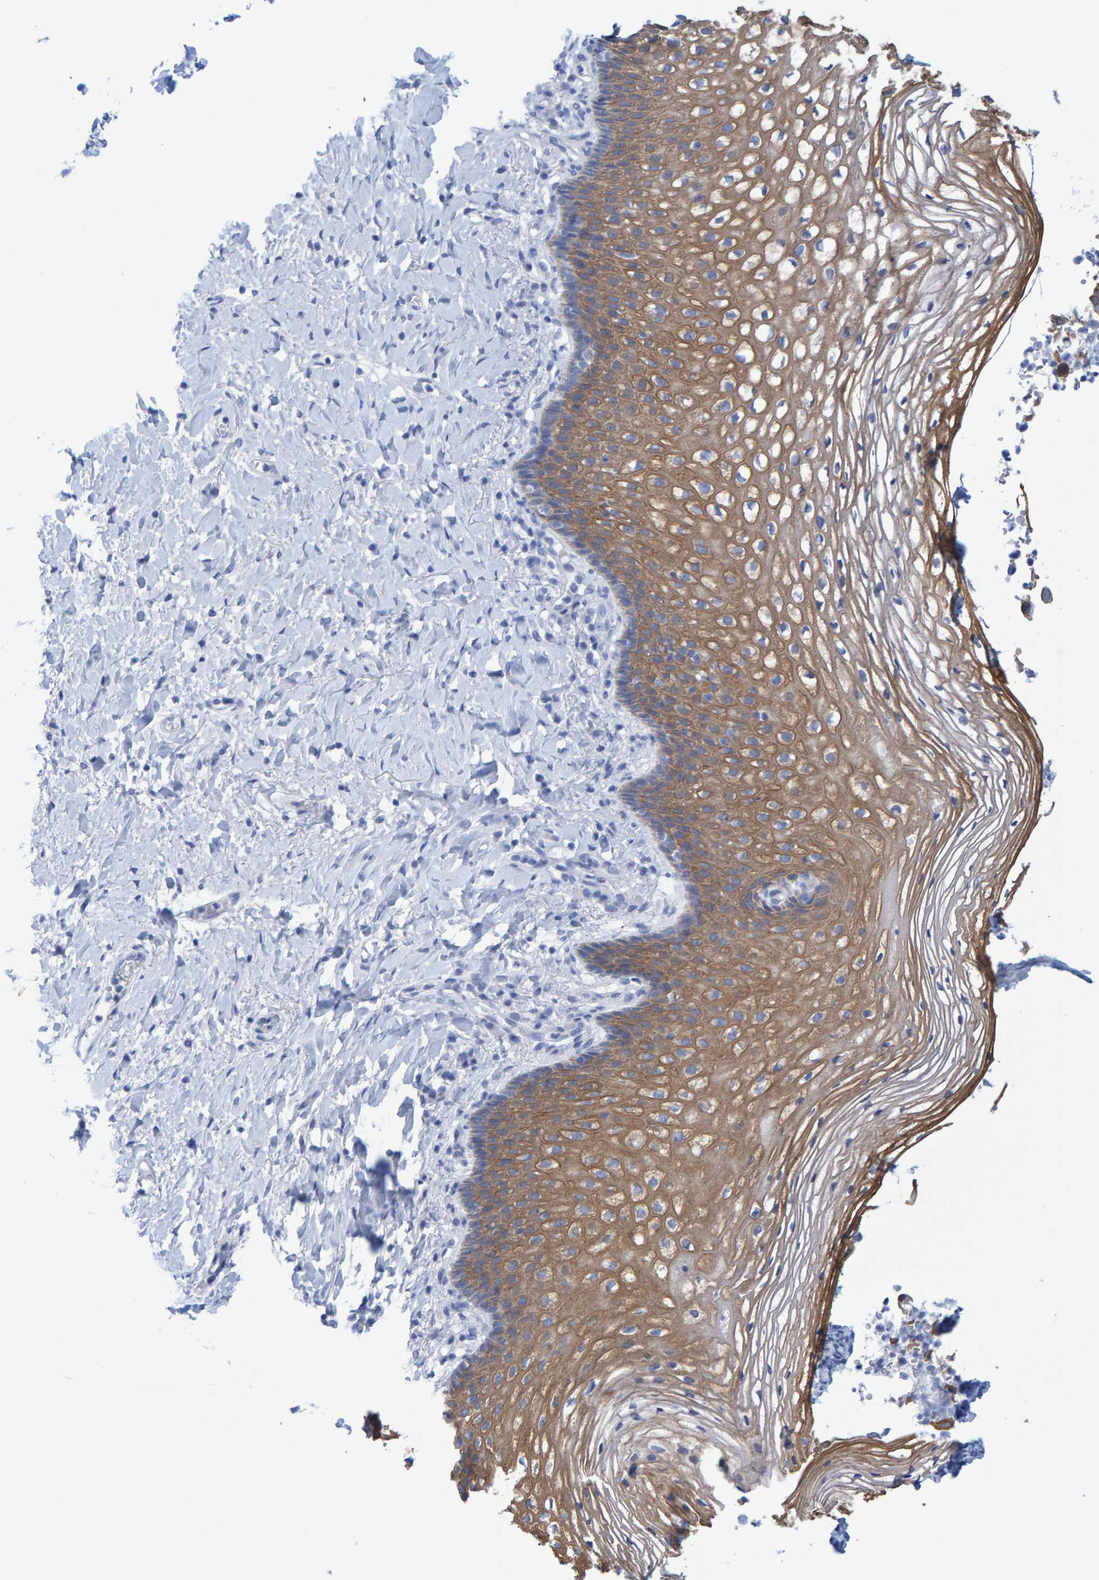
{"staining": {"intensity": "moderate", "quantity": ">75%", "location": "cytoplasmic/membranous"}, "tissue": "vagina", "cell_type": "Squamous epithelial cells", "image_type": "normal", "snomed": [{"axis": "morphology", "description": "Normal tissue, NOS"}, {"axis": "topography", "description": "Vagina"}], "caption": "This is a photomicrograph of immunohistochemistry (IHC) staining of benign vagina, which shows moderate positivity in the cytoplasmic/membranous of squamous epithelial cells.", "gene": "JAKMIP3", "patient": {"sex": "female", "age": 60}}